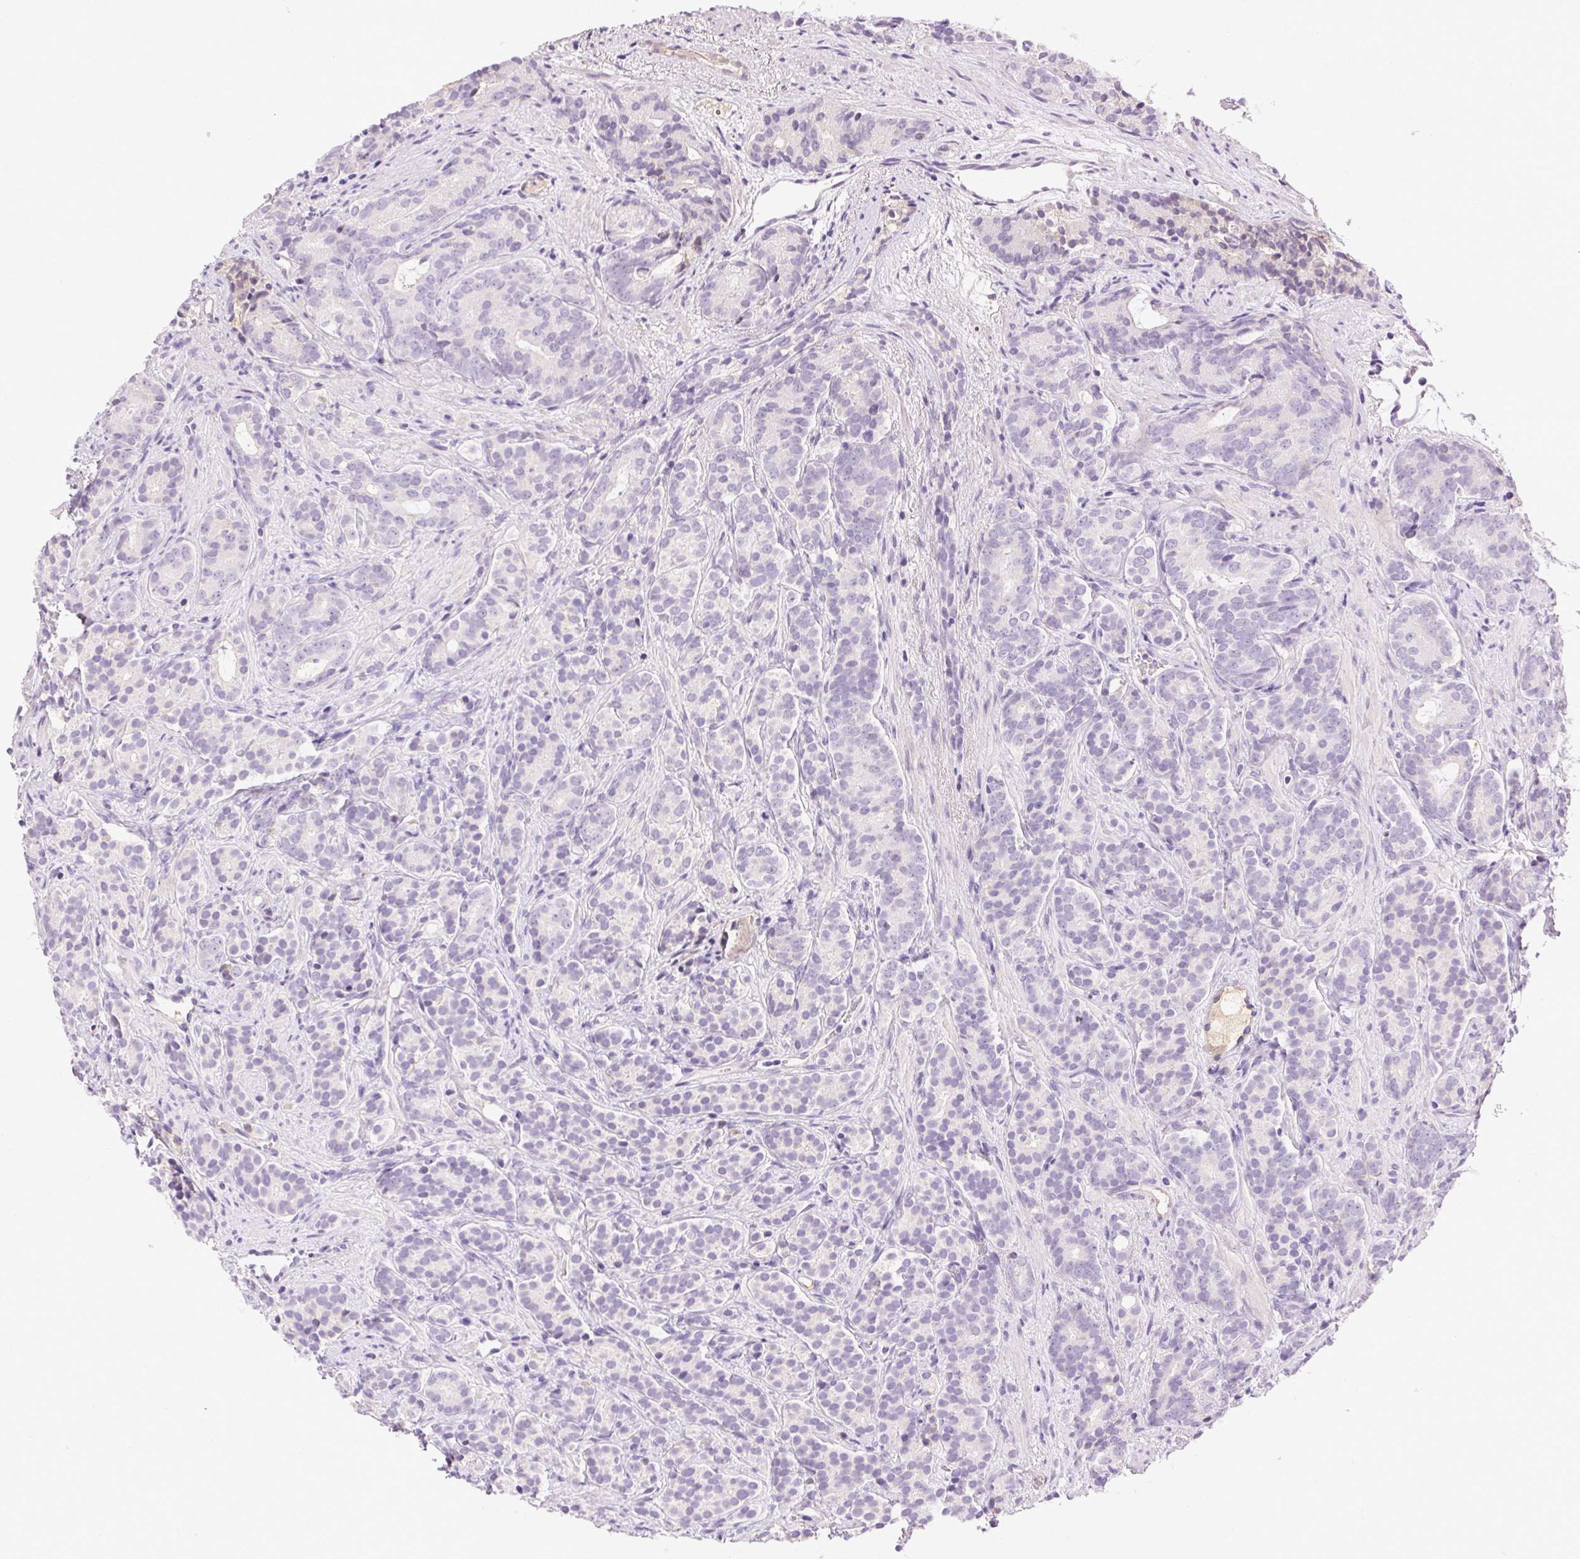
{"staining": {"intensity": "negative", "quantity": "none", "location": "none"}, "tissue": "prostate cancer", "cell_type": "Tumor cells", "image_type": "cancer", "snomed": [{"axis": "morphology", "description": "Adenocarcinoma, High grade"}, {"axis": "topography", "description": "Prostate"}], "caption": "There is no significant staining in tumor cells of prostate adenocarcinoma (high-grade).", "gene": "BPIFB2", "patient": {"sex": "male", "age": 84}}